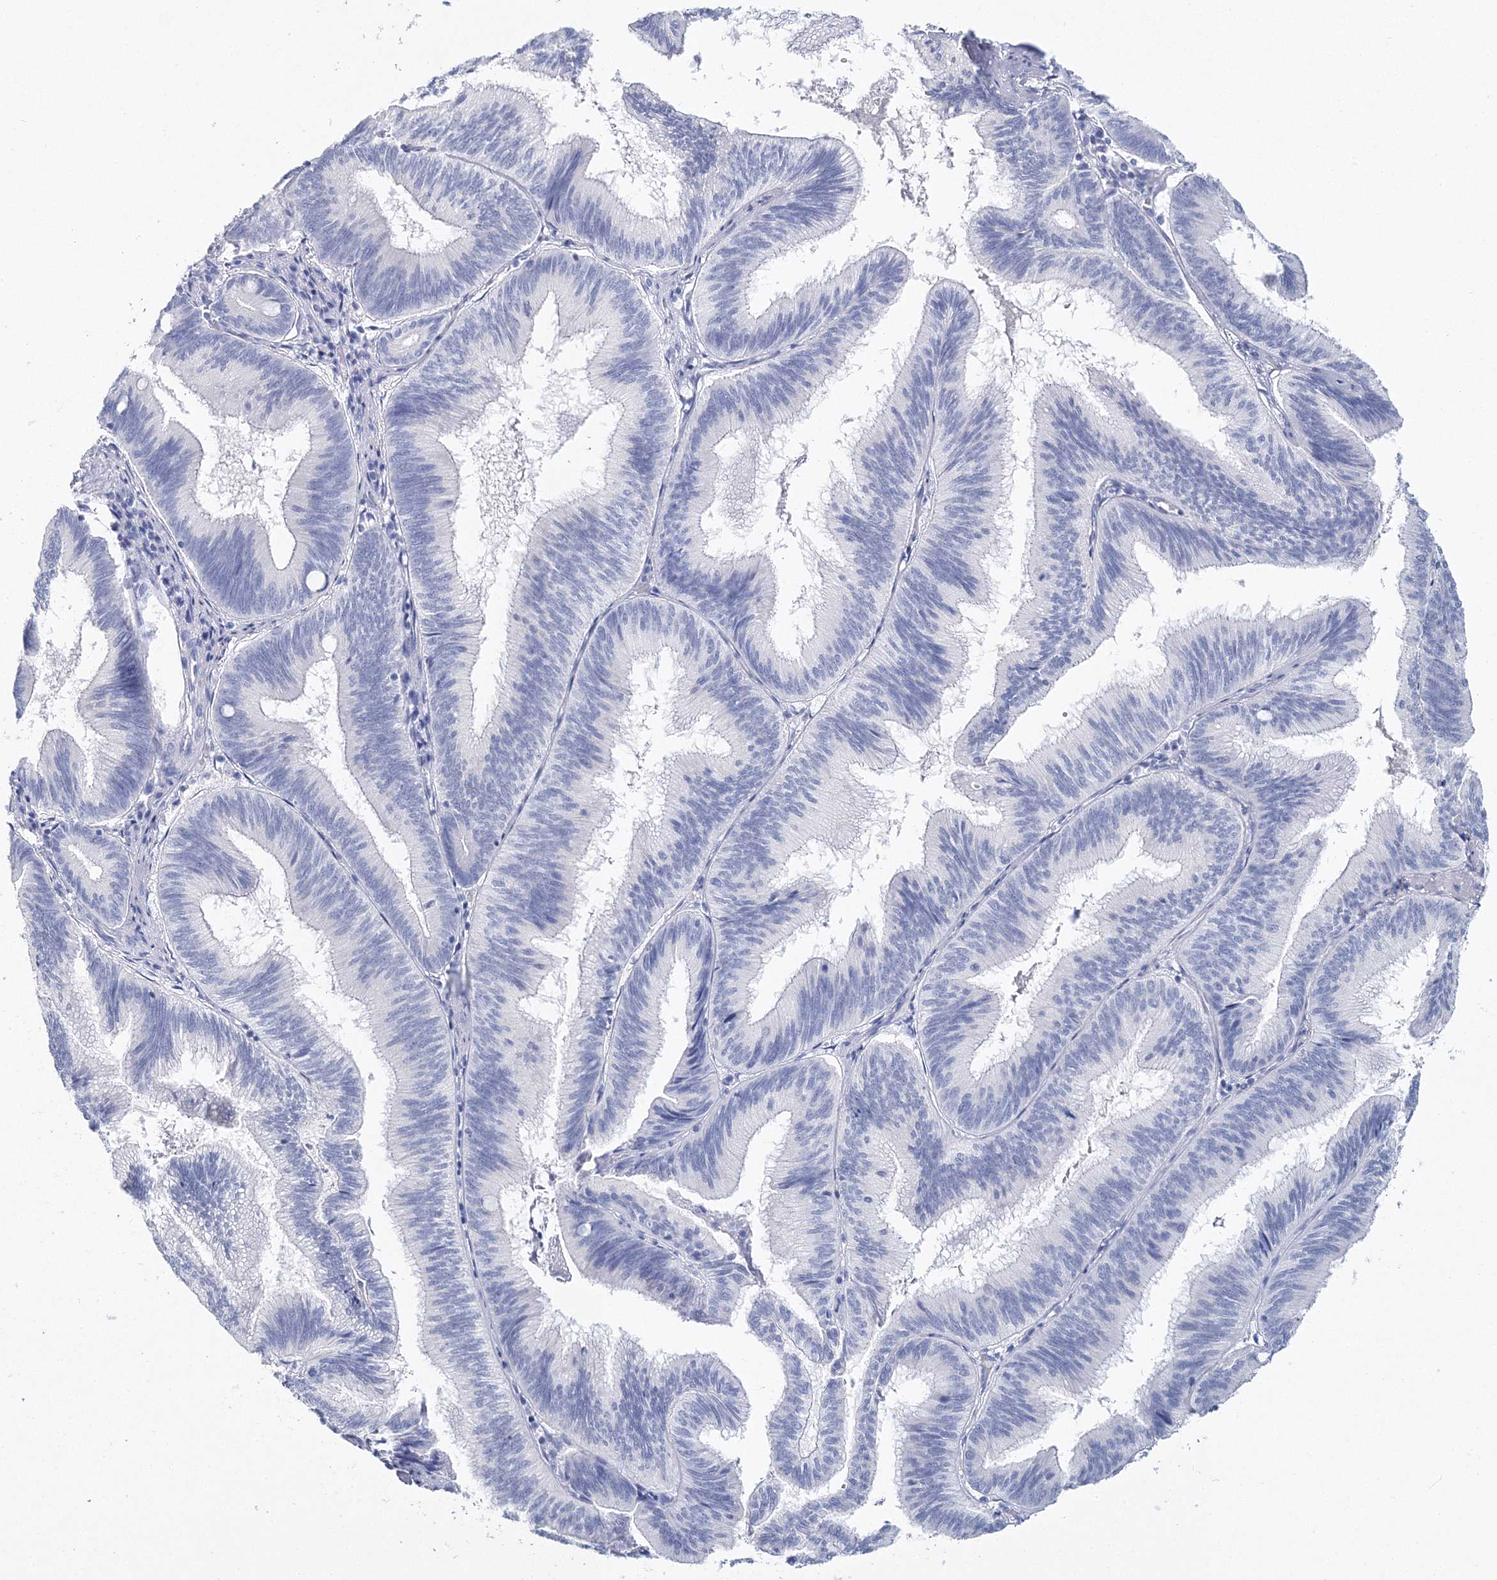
{"staining": {"intensity": "negative", "quantity": "none", "location": "none"}, "tissue": "pancreatic cancer", "cell_type": "Tumor cells", "image_type": "cancer", "snomed": [{"axis": "morphology", "description": "Adenocarcinoma, NOS"}, {"axis": "topography", "description": "Pancreas"}], "caption": "Immunohistochemical staining of human pancreatic cancer (adenocarcinoma) demonstrates no significant expression in tumor cells.", "gene": "MYOZ2", "patient": {"sex": "male", "age": 82}}